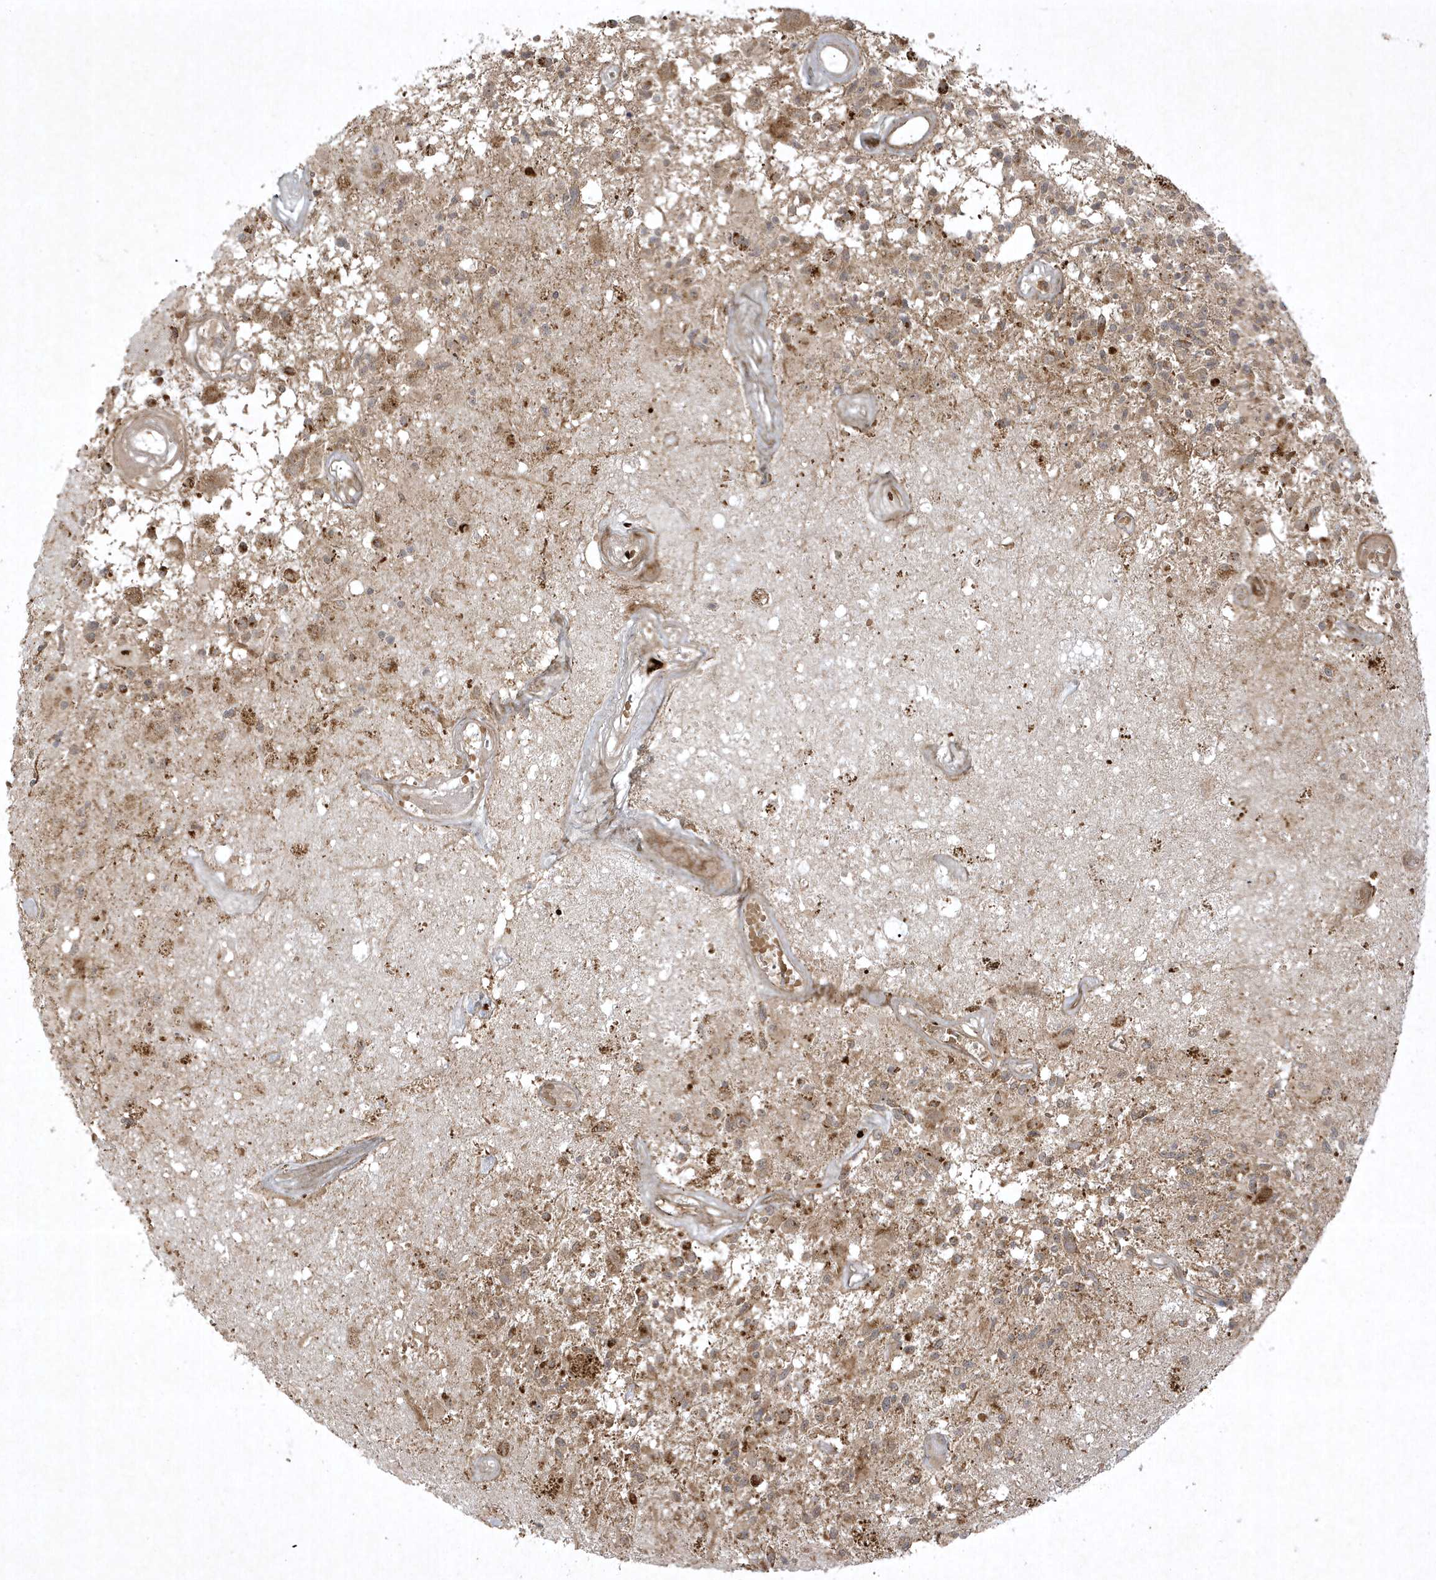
{"staining": {"intensity": "weak", "quantity": ">75%", "location": "cytoplasmic/membranous"}, "tissue": "glioma", "cell_type": "Tumor cells", "image_type": "cancer", "snomed": [{"axis": "morphology", "description": "Glioma, malignant, High grade"}, {"axis": "morphology", "description": "Glioblastoma, NOS"}, {"axis": "topography", "description": "Brain"}], "caption": "Brown immunohistochemical staining in malignant glioma (high-grade) demonstrates weak cytoplasmic/membranous positivity in about >75% of tumor cells. Nuclei are stained in blue.", "gene": "FAM83C", "patient": {"sex": "male", "age": 60}}